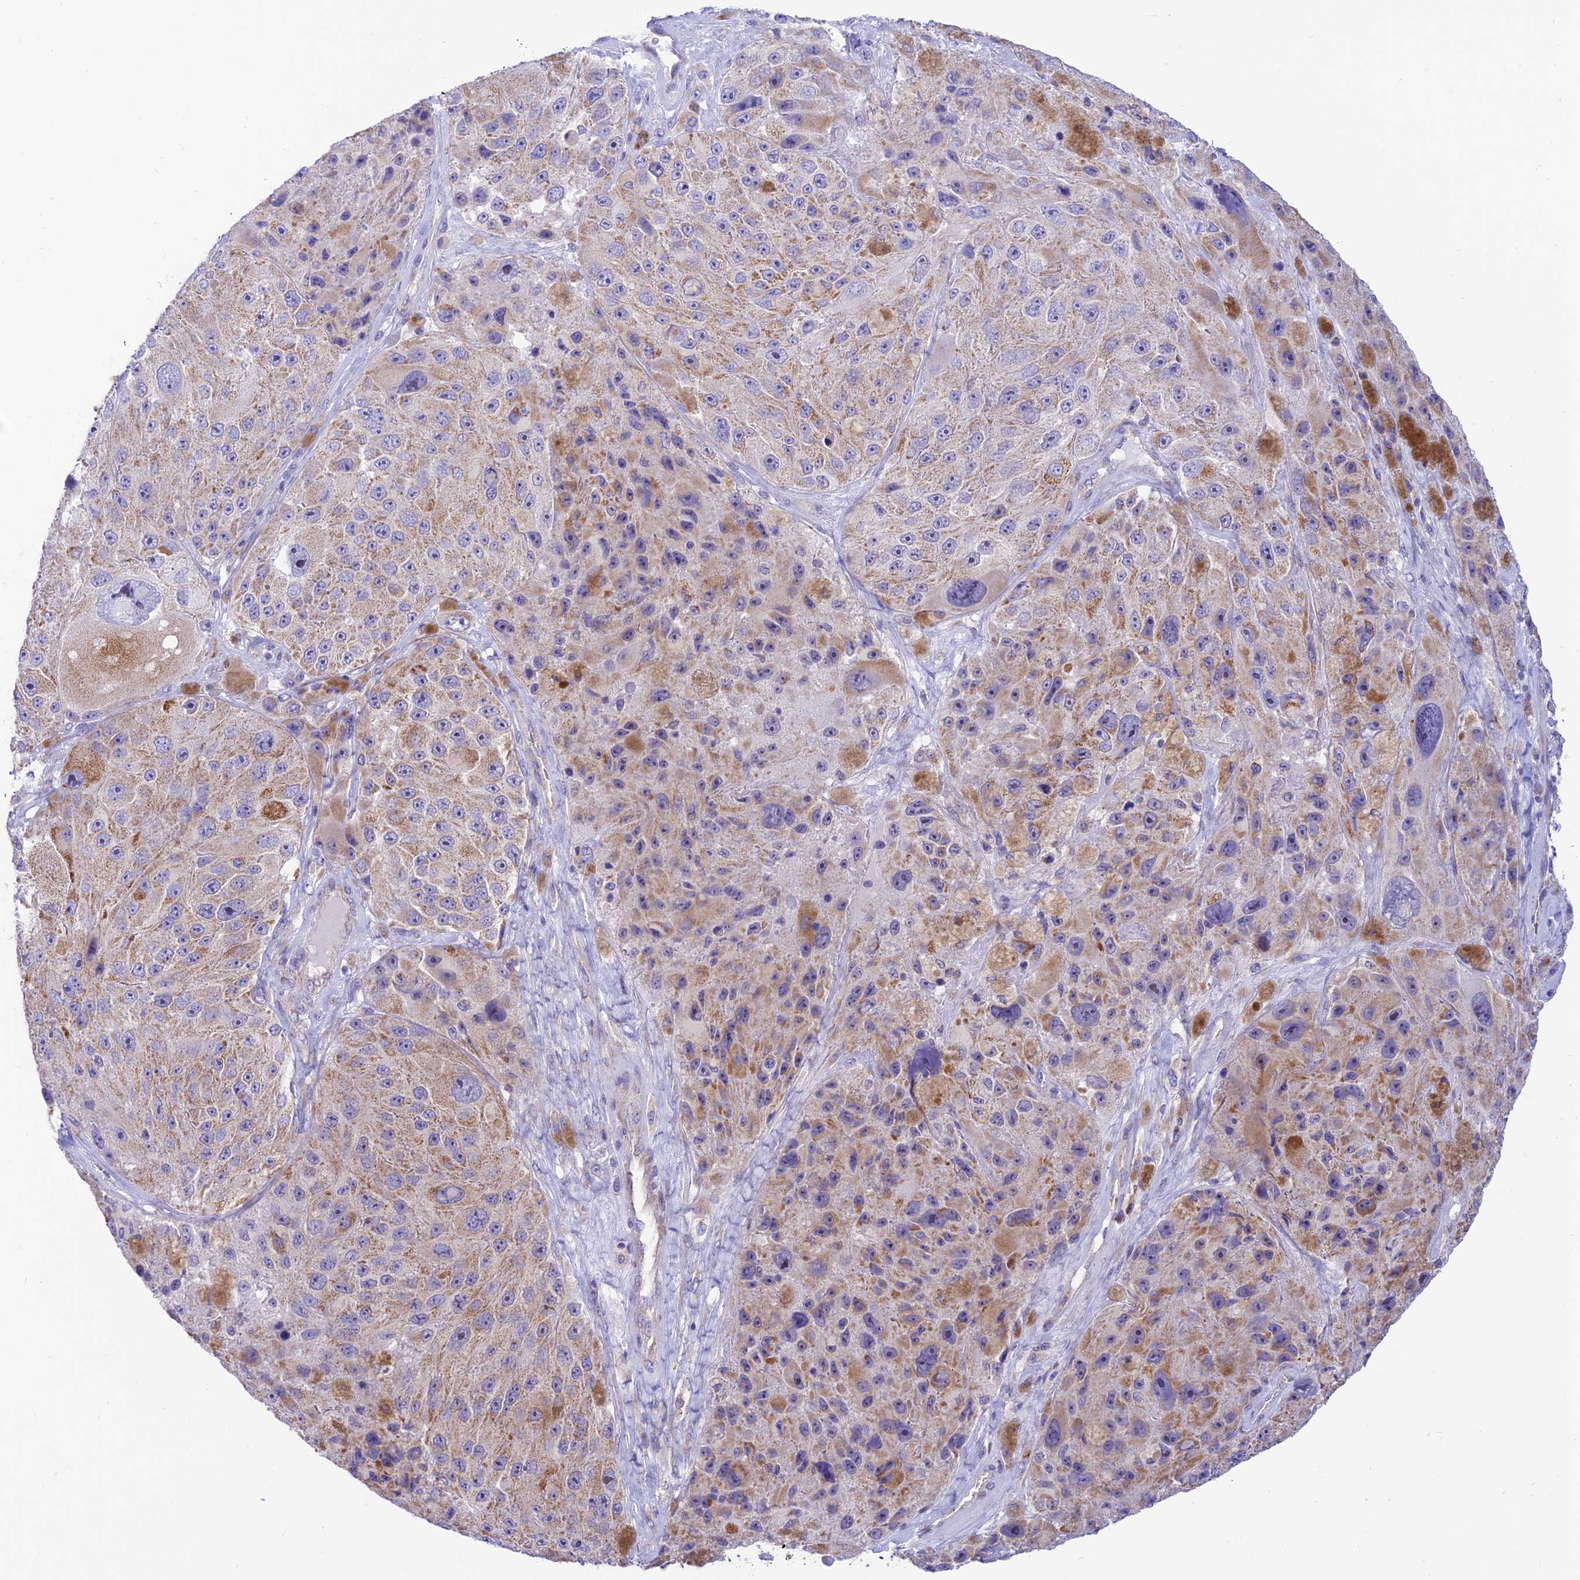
{"staining": {"intensity": "weak", "quantity": "25%-75%", "location": "cytoplasmic/membranous"}, "tissue": "melanoma", "cell_type": "Tumor cells", "image_type": "cancer", "snomed": [{"axis": "morphology", "description": "Malignant melanoma, Metastatic site"}, {"axis": "topography", "description": "Lymph node"}], "caption": "IHC image of melanoma stained for a protein (brown), which shows low levels of weak cytoplasmic/membranous staining in approximately 25%-75% of tumor cells.", "gene": "FAM186B", "patient": {"sex": "male", "age": 62}}